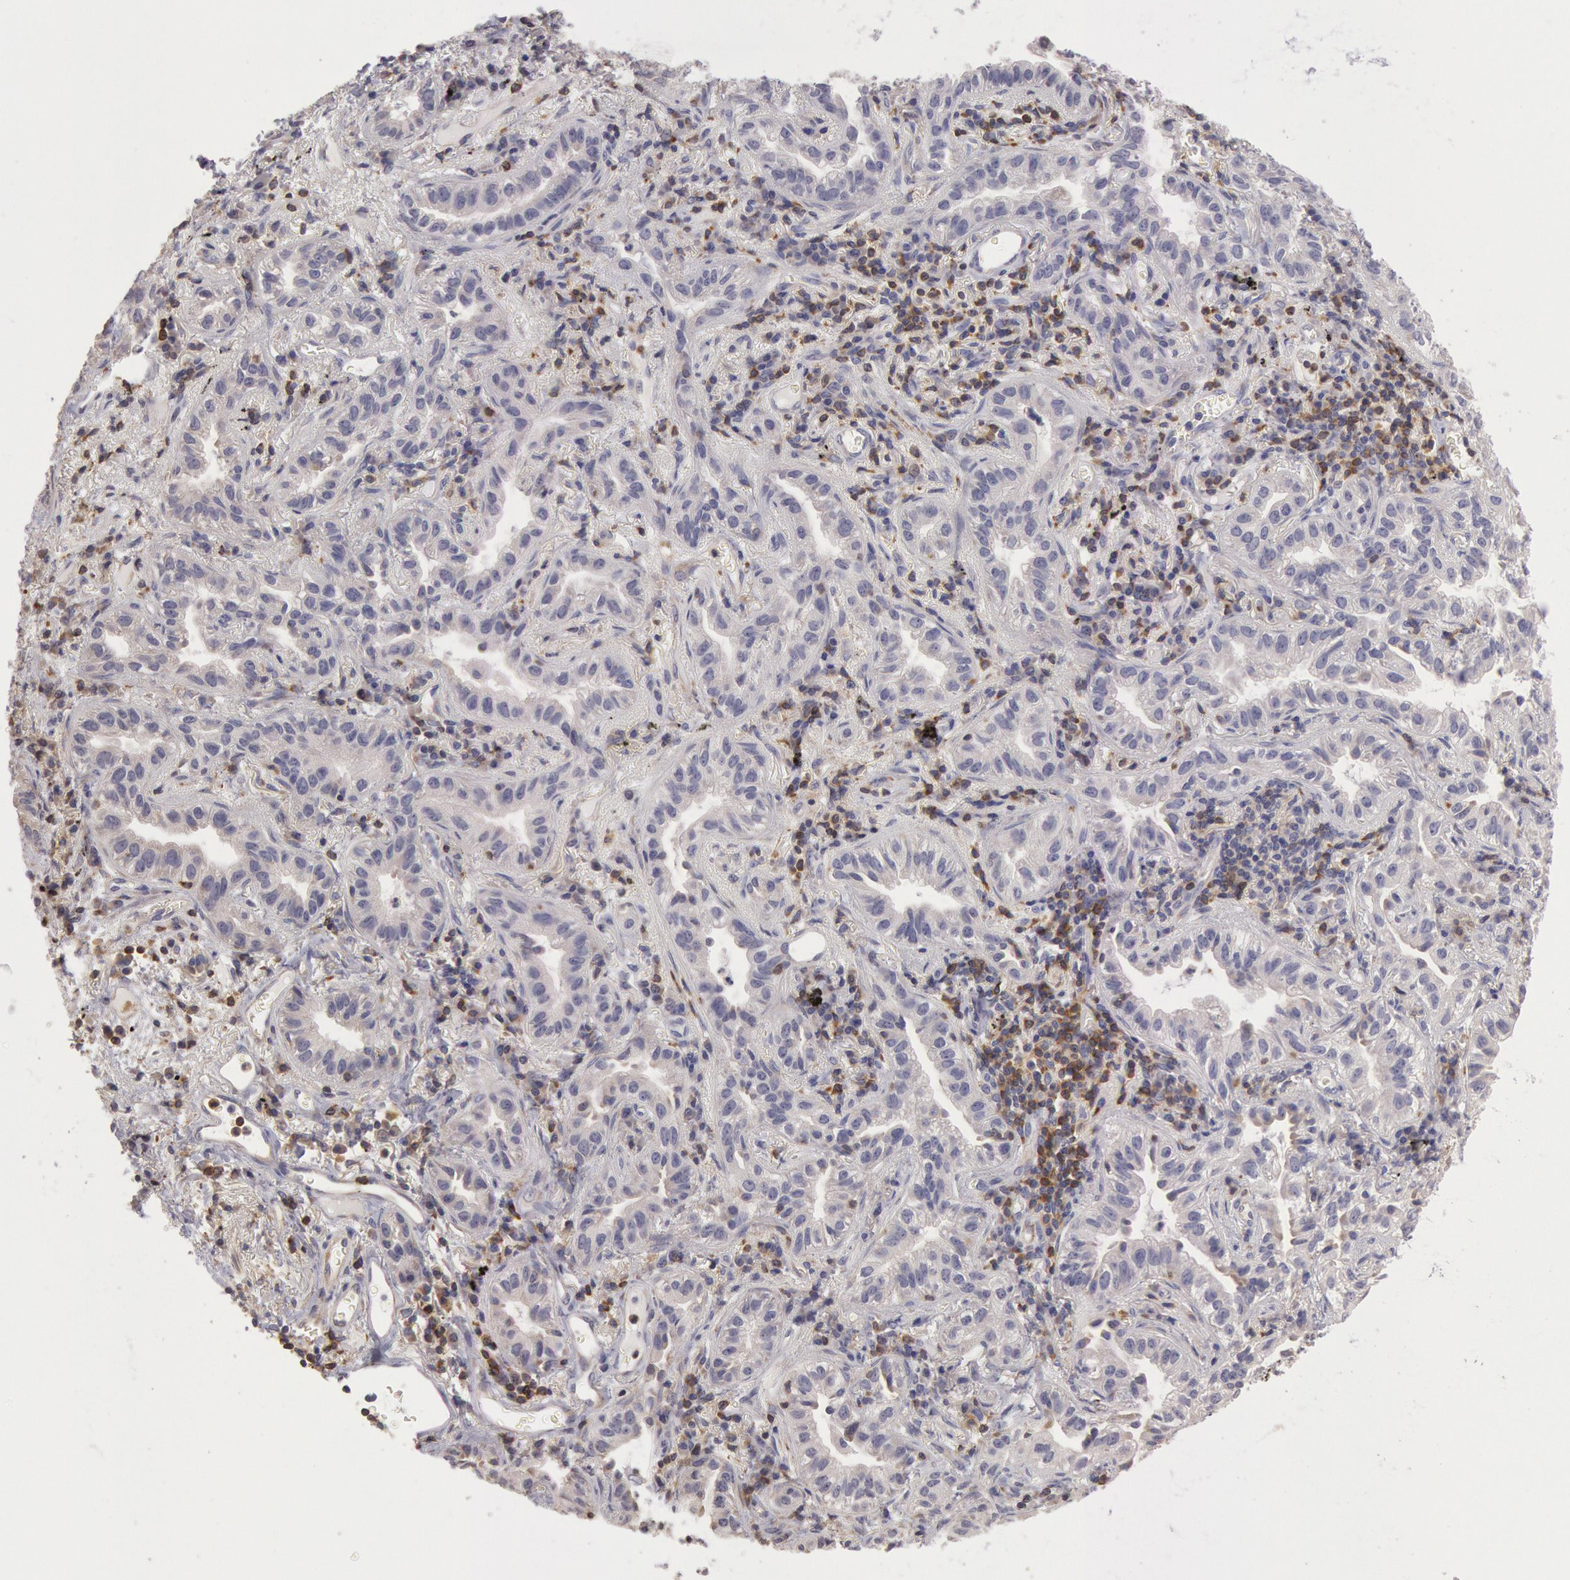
{"staining": {"intensity": "weak", "quantity": "<25%", "location": "cytoplasmic/membranous"}, "tissue": "lung cancer", "cell_type": "Tumor cells", "image_type": "cancer", "snomed": [{"axis": "morphology", "description": "Adenocarcinoma, NOS"}, {"axis": "topography", "description": "Lung"}], "caption": "Protein analysis of lung adenocarcinoma shows no significant positivity in tumor cells. (Brightfield microscopy of DAB immunohistochemistry (IHC) at high magnification).", "gene": "NMT2", "patient": {"sex": "female", "age": 50}}